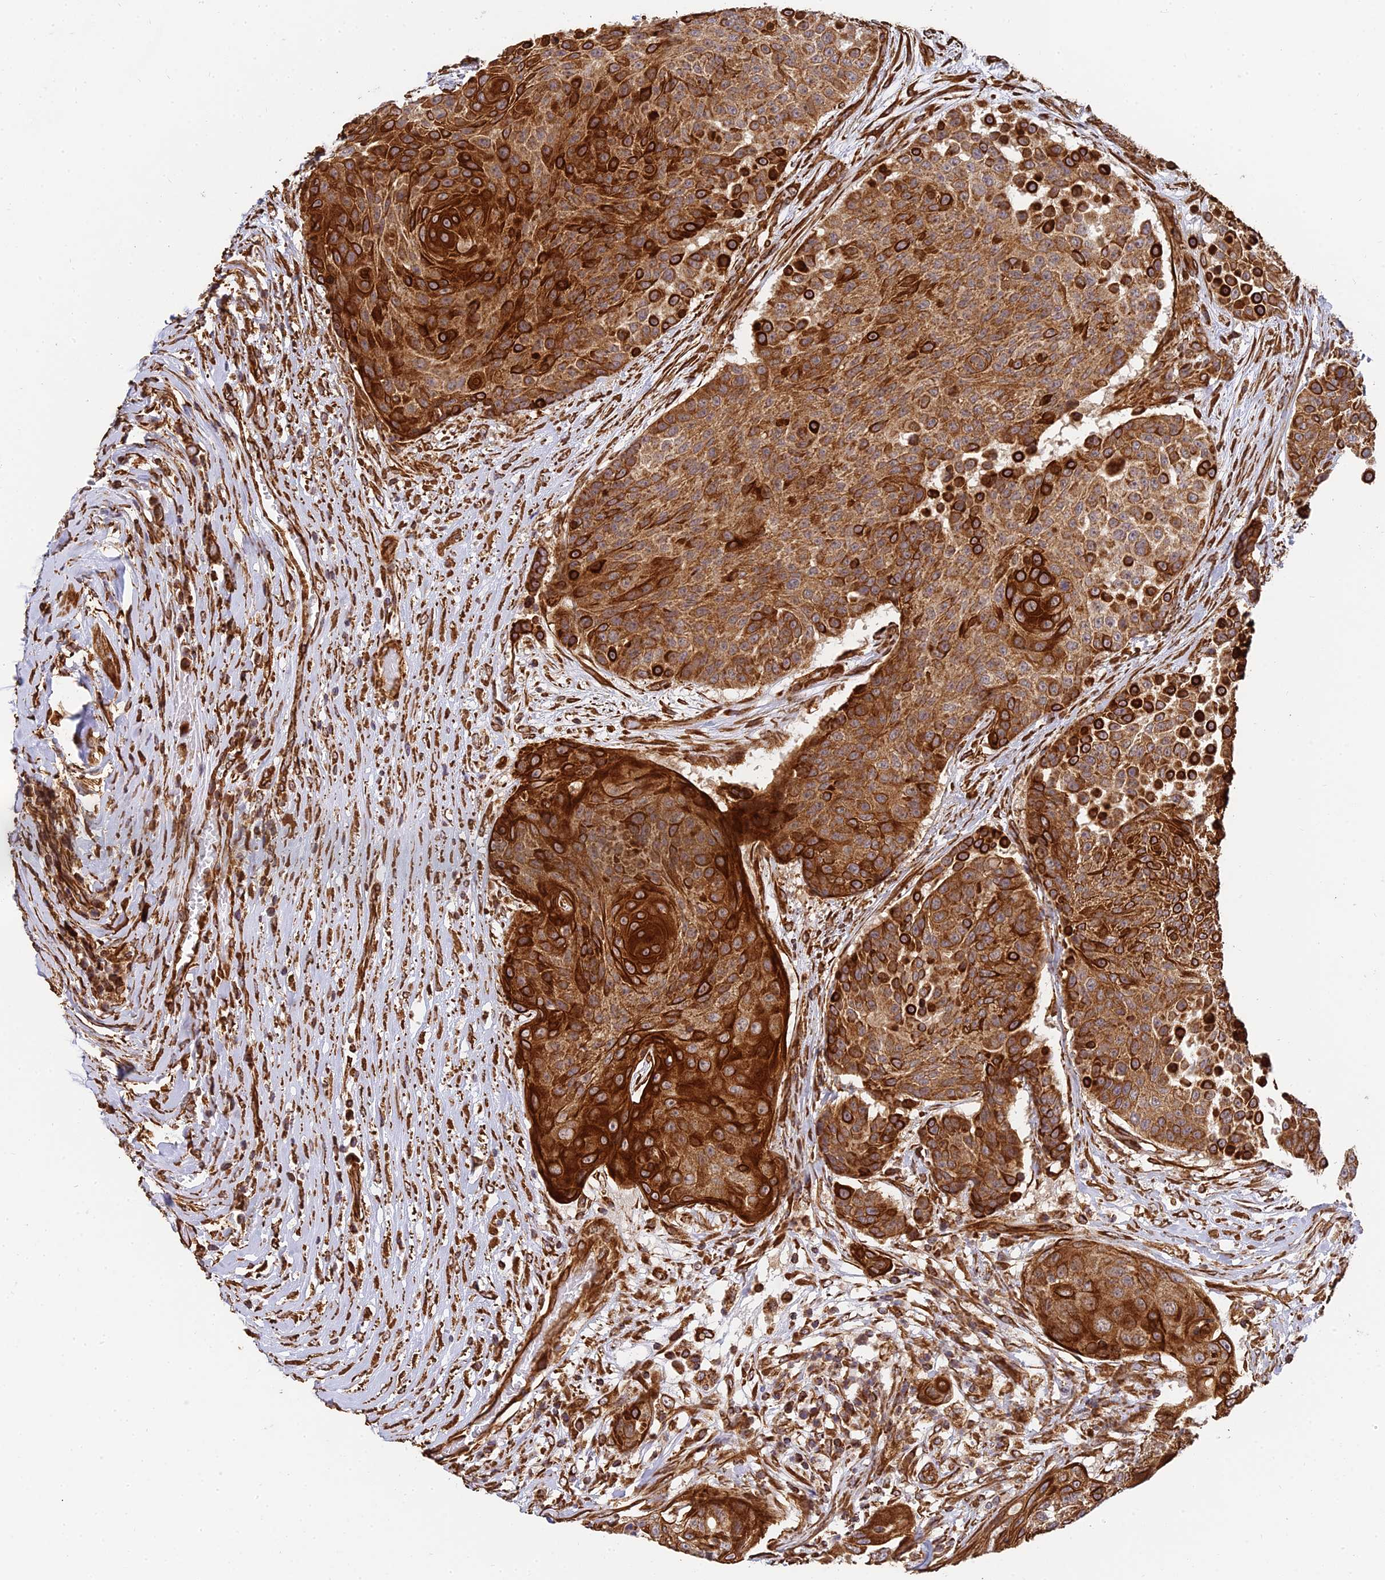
{"staining": {"intensity": "strong", "quantity": ">75%", "location": "cytoplasmic/membranous"}, "tissue": "urothelial cancer", "cell_type": "Tumor cells", "image_type": "cancer", "snomed": [{"axis": "morphology", "description": "Urothelial carcinoma, High grade"}, {"axis": "topography", "description": "Urinary bladder"}], "caption": "Immunohistochemical staining of high-grade urothelial carcinoma displays high levels of strong cytoplasmic/membranous protein expression in approximately >75% of tumor cells.", "gene": "DSTYK", "patient": {"sex": "female", "age": 63}}